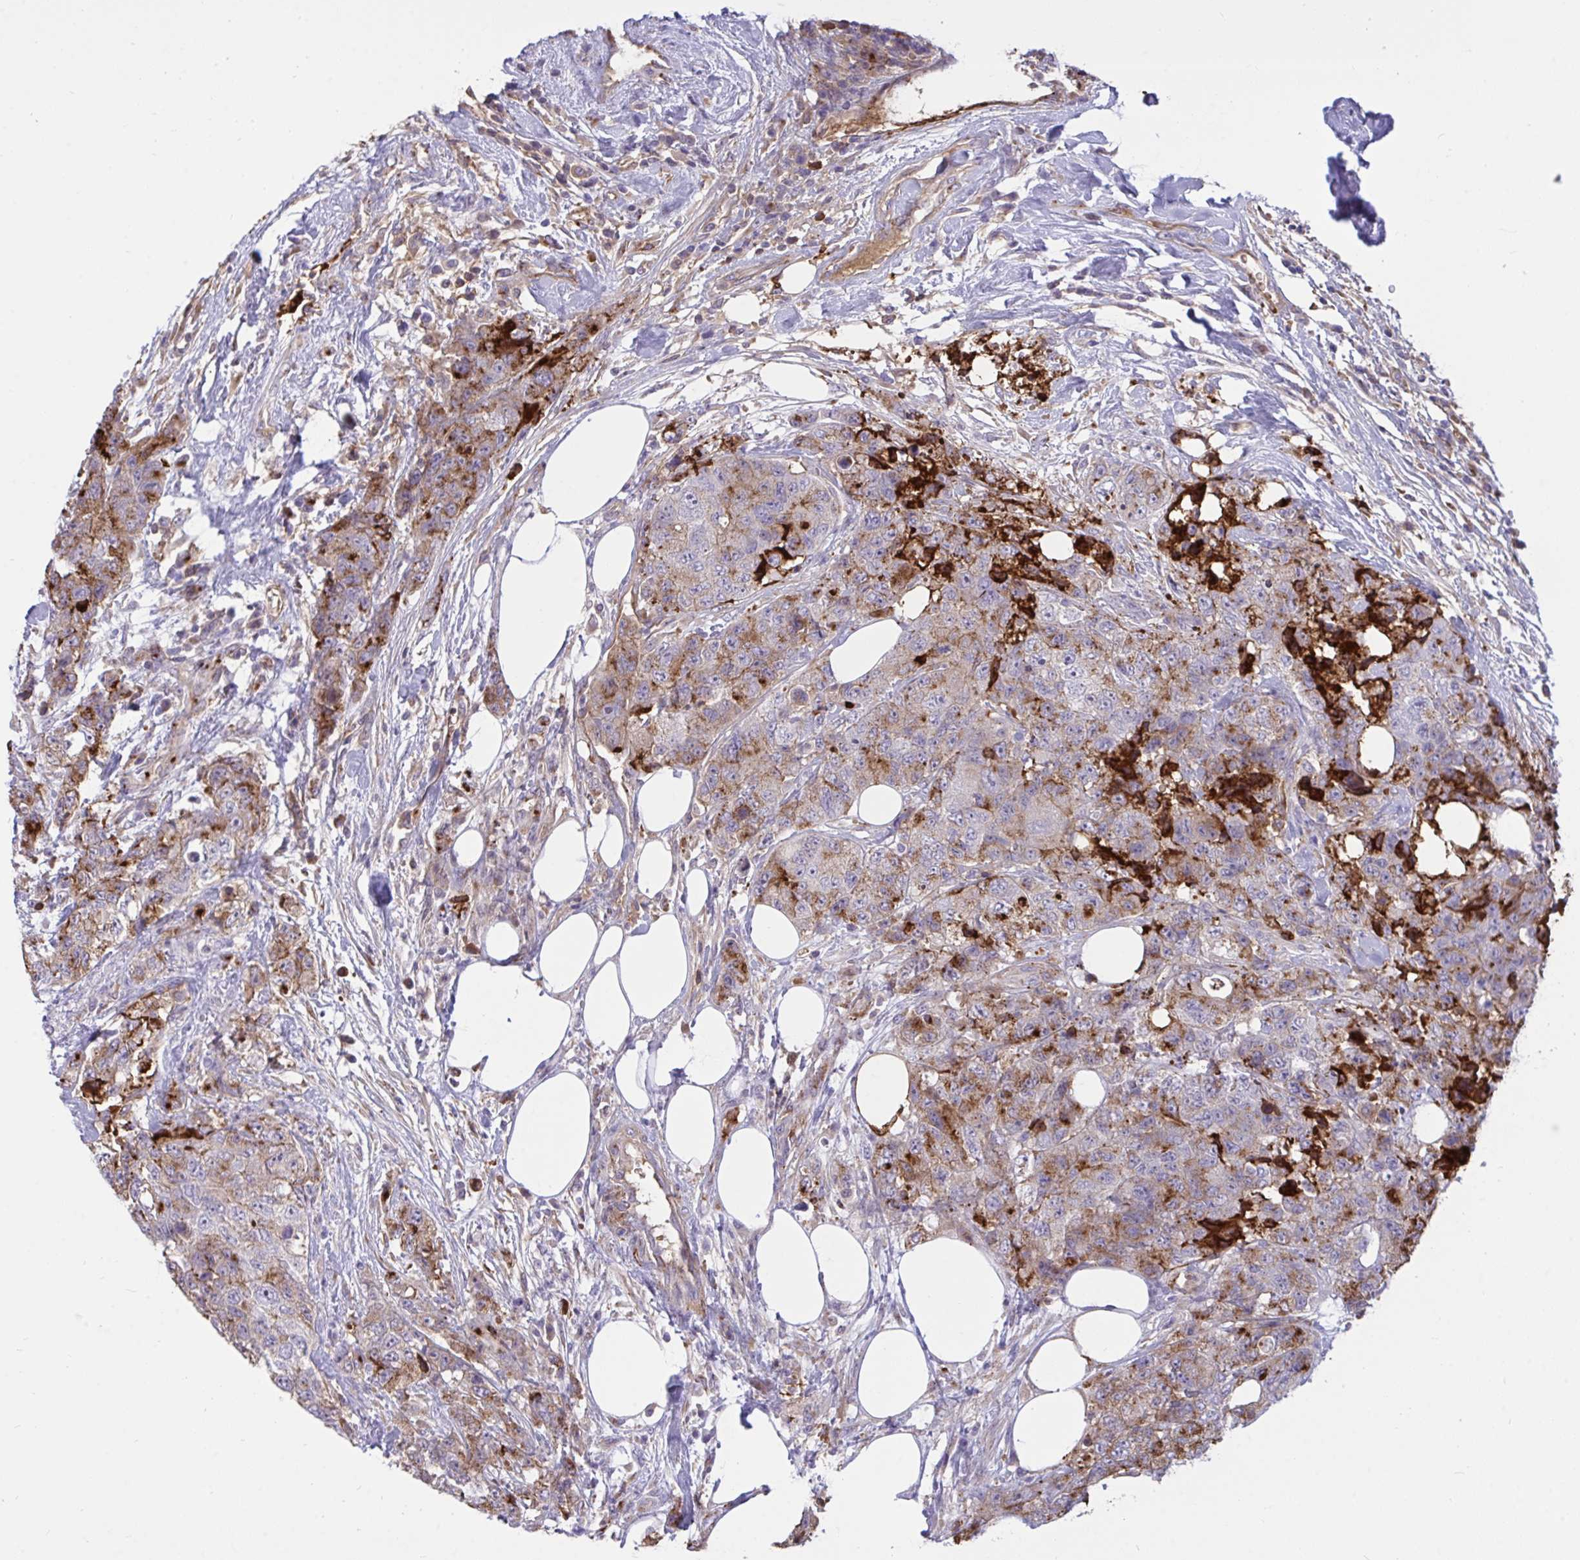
{"staining": {"intensity": "moderate", "quantity": ">75%", "location": "cytoplasmic/membranous"}, "tissue": "urothelial cancer", "cell_type": "Tumor cells", "image_type": "cancer", "snomed": [{"axis": "morphology", "description": "Urothelial carcinoma, High grade"}, {"axis": "topography", "description": "Urinary bladder"}], "caption": "Moderate cytoplasmic/membranous staining for a protein is appreciated in about >75% of tumor cells of urothelial carcinoma (high-grade) using immunohistochemistry (IHC).", "gene": "F2", "patient": {"sex": "female", "age": 78}}